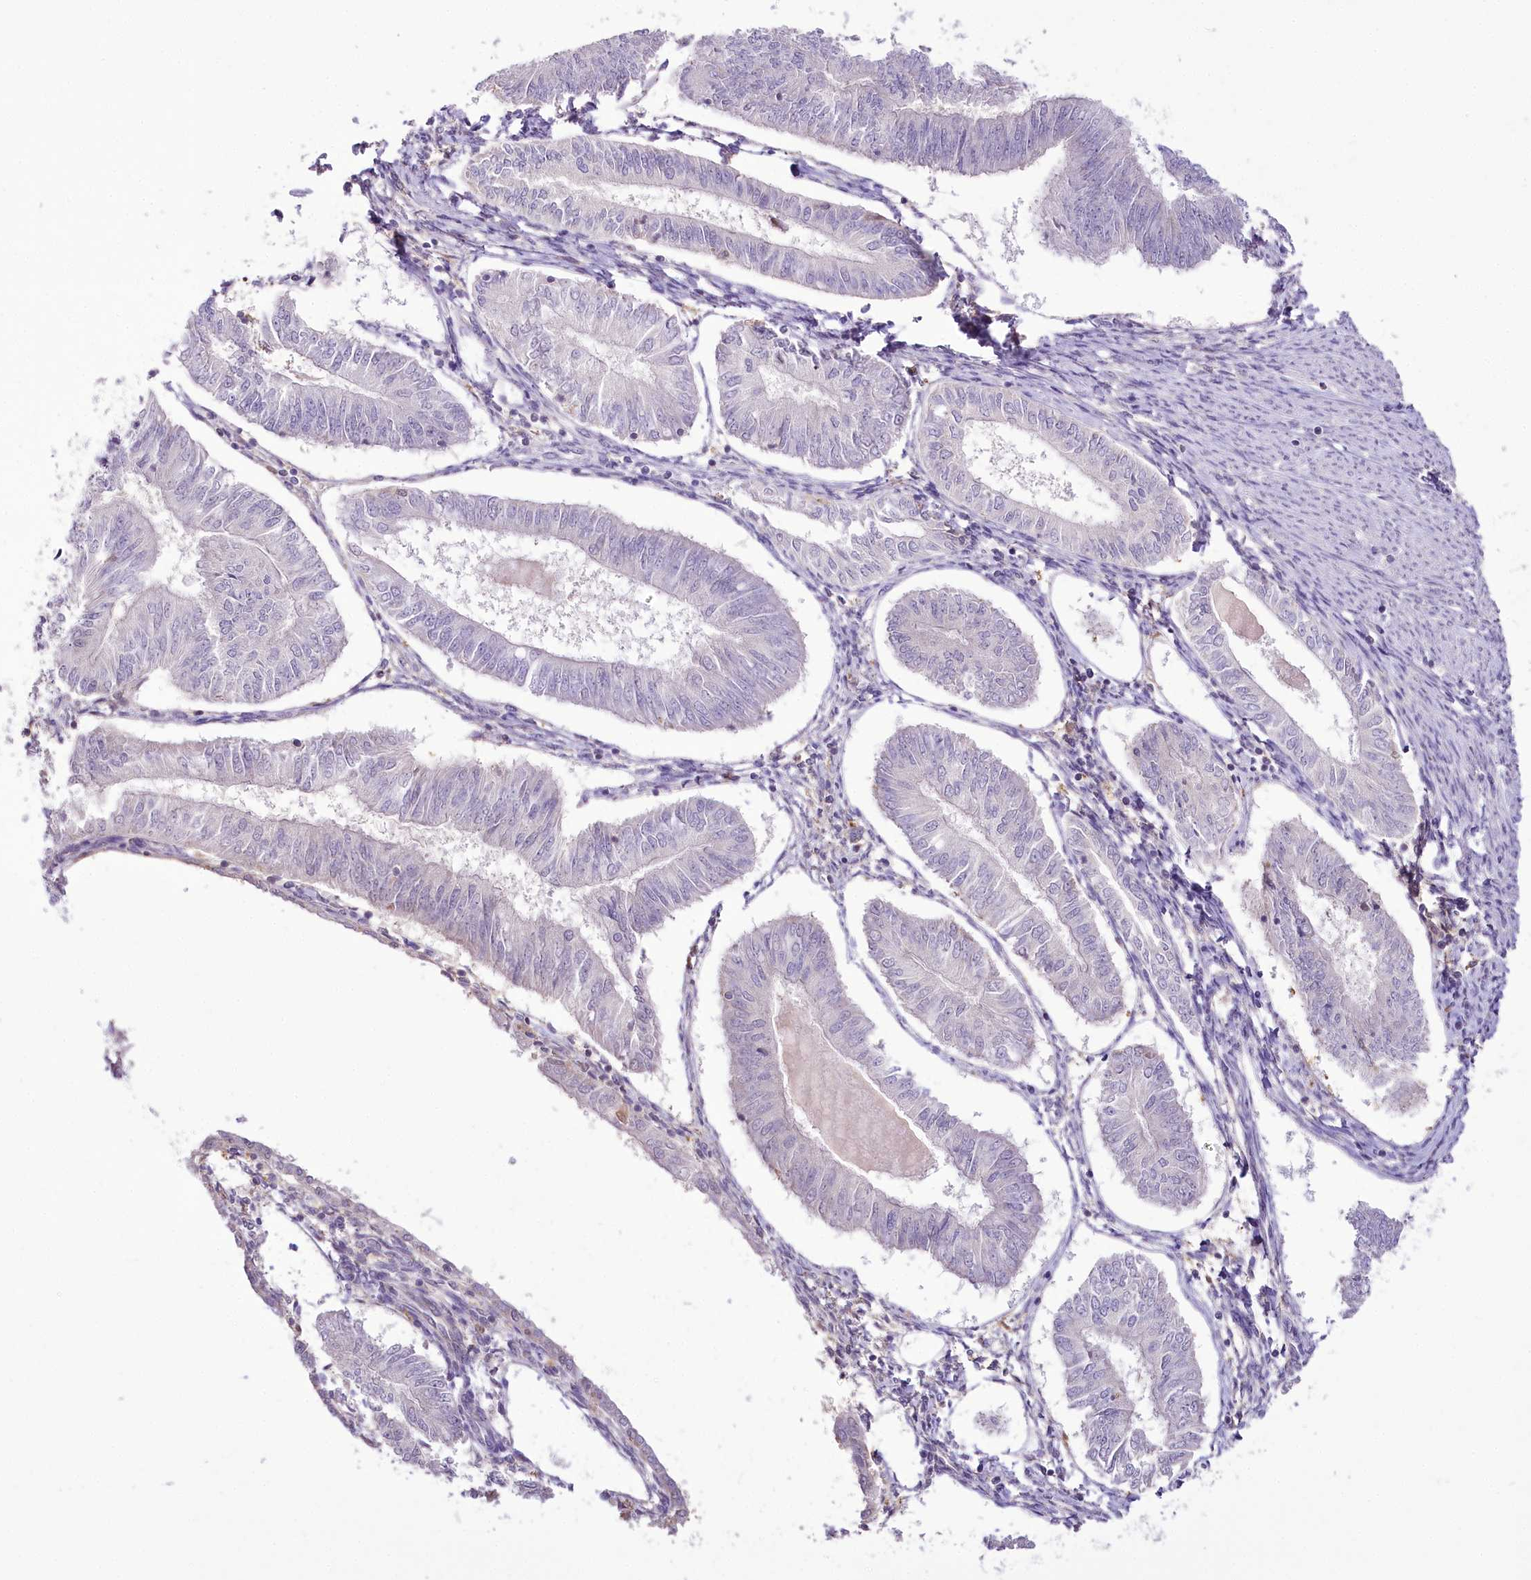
{"staining": {"intensity": "negative", "quantity": "none", "location": "none"}, "tissue": "endometrial cancer", "cell_type": "Tumor cells", "image_type": "cancer", "snomed": [{"axis": "morphology", "description": "Adenocarcinoma, NOS"}, {"axis": "topography", "description": "Endometrium"}], "caption": "Endometrial cancer (adenocarcinoma) stained for a protein using immunohistochemistry exhibits no staining tumor cells.", "gene": "DPYD", "patient": {"sex": "female", "age": 58}}